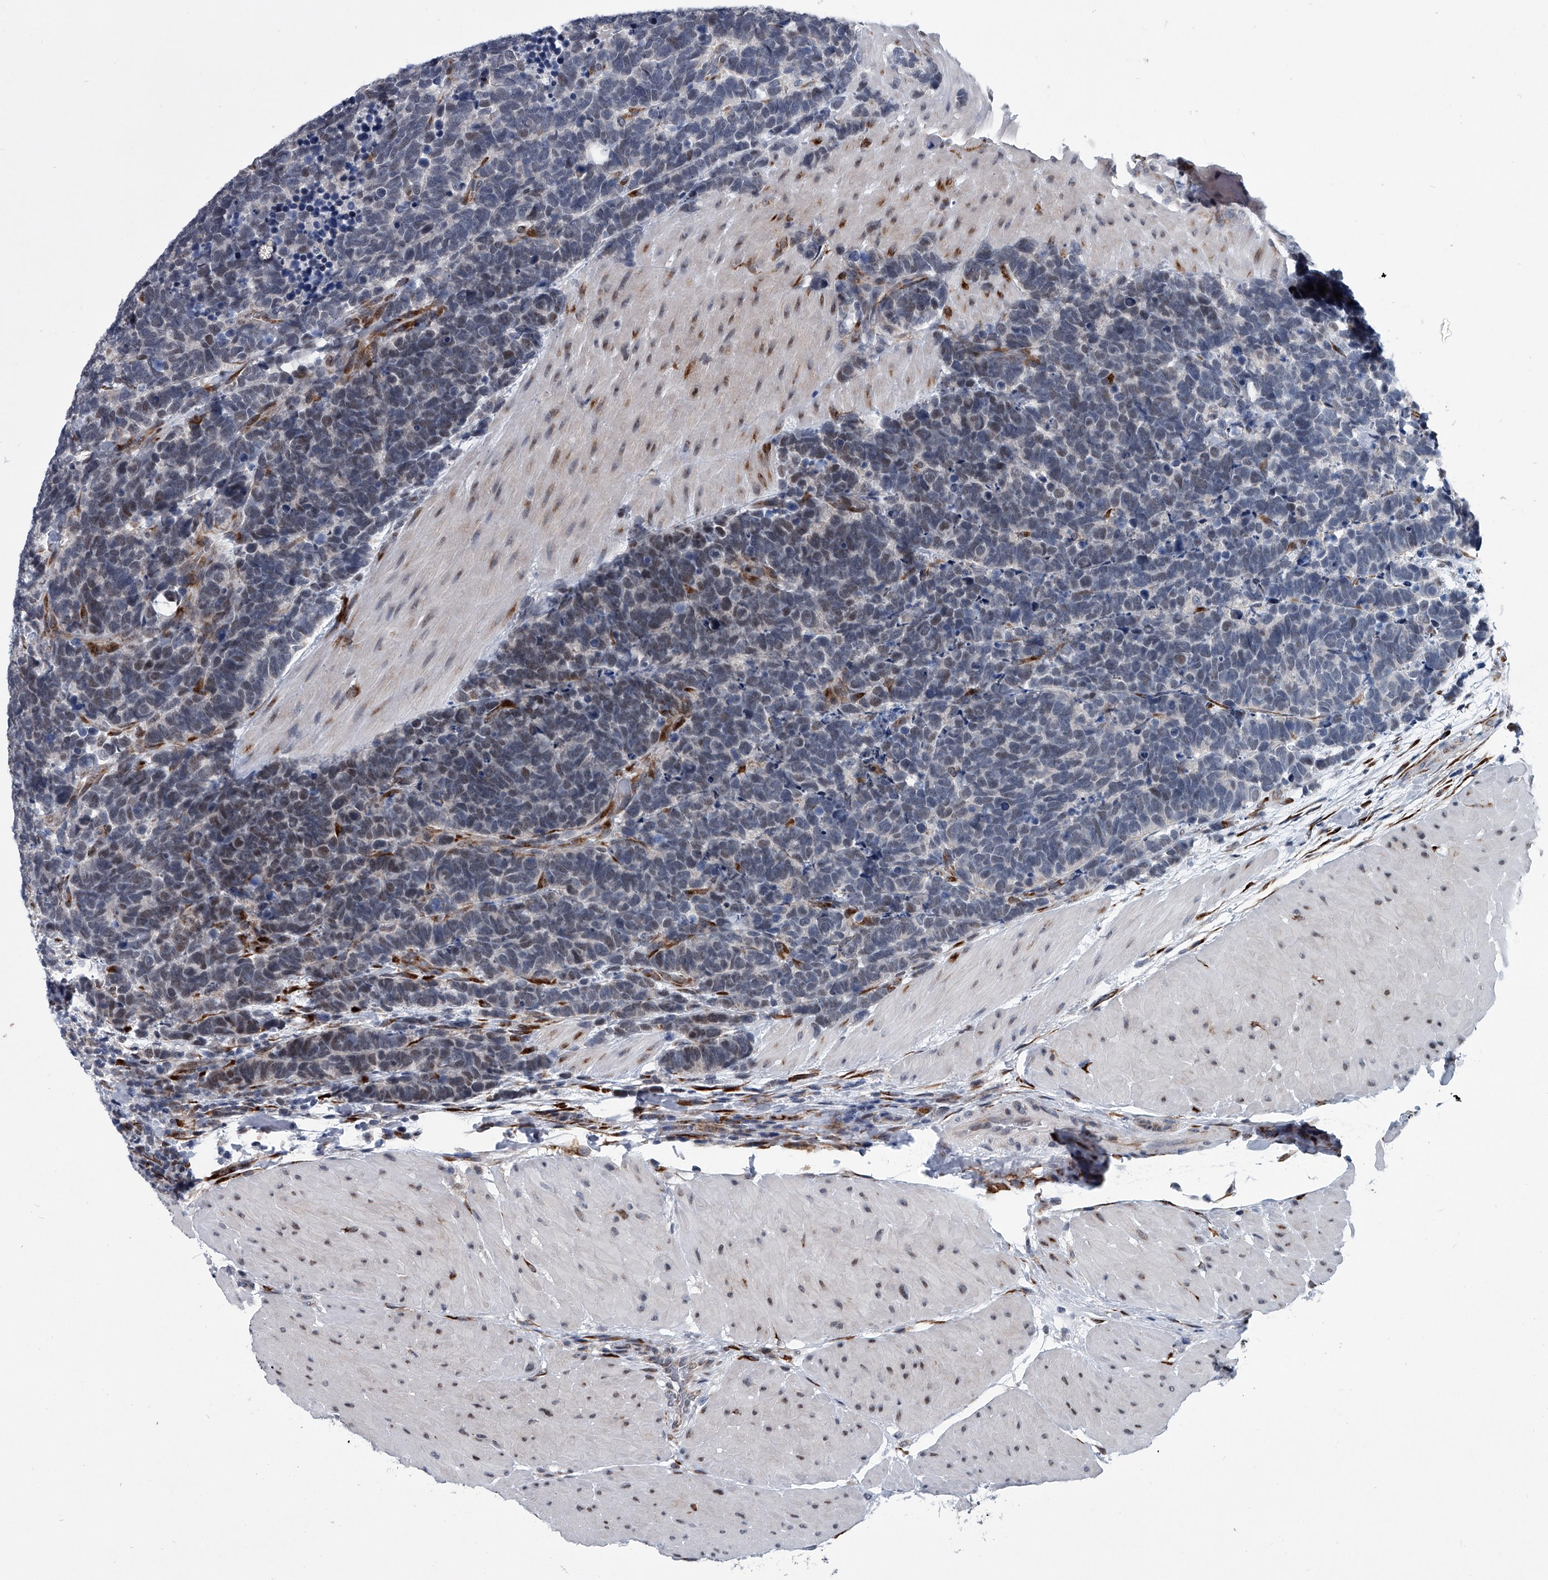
{"staining": {"intensity": "negative", "quantity": "none", "location": "none"}, "tissue": "carcinoid", "cell_type": "Tumor cells", "image_type": "cancer", "snomed": [{"axis": "morphology", "description": "Carcinoma, NOS"}, {"axis": "morphology", "description": "Carcinoid, malignant, NOS"}, {"axis": "topography", "description": "Urinary bladder"}], "caption": "Human carcinoid (malignant) stained for a protein using immunohistochemistry displays no expression in tumor cells.", "gene": "PPP2R5D", "patient": {"sex": "male", "age": 57}}